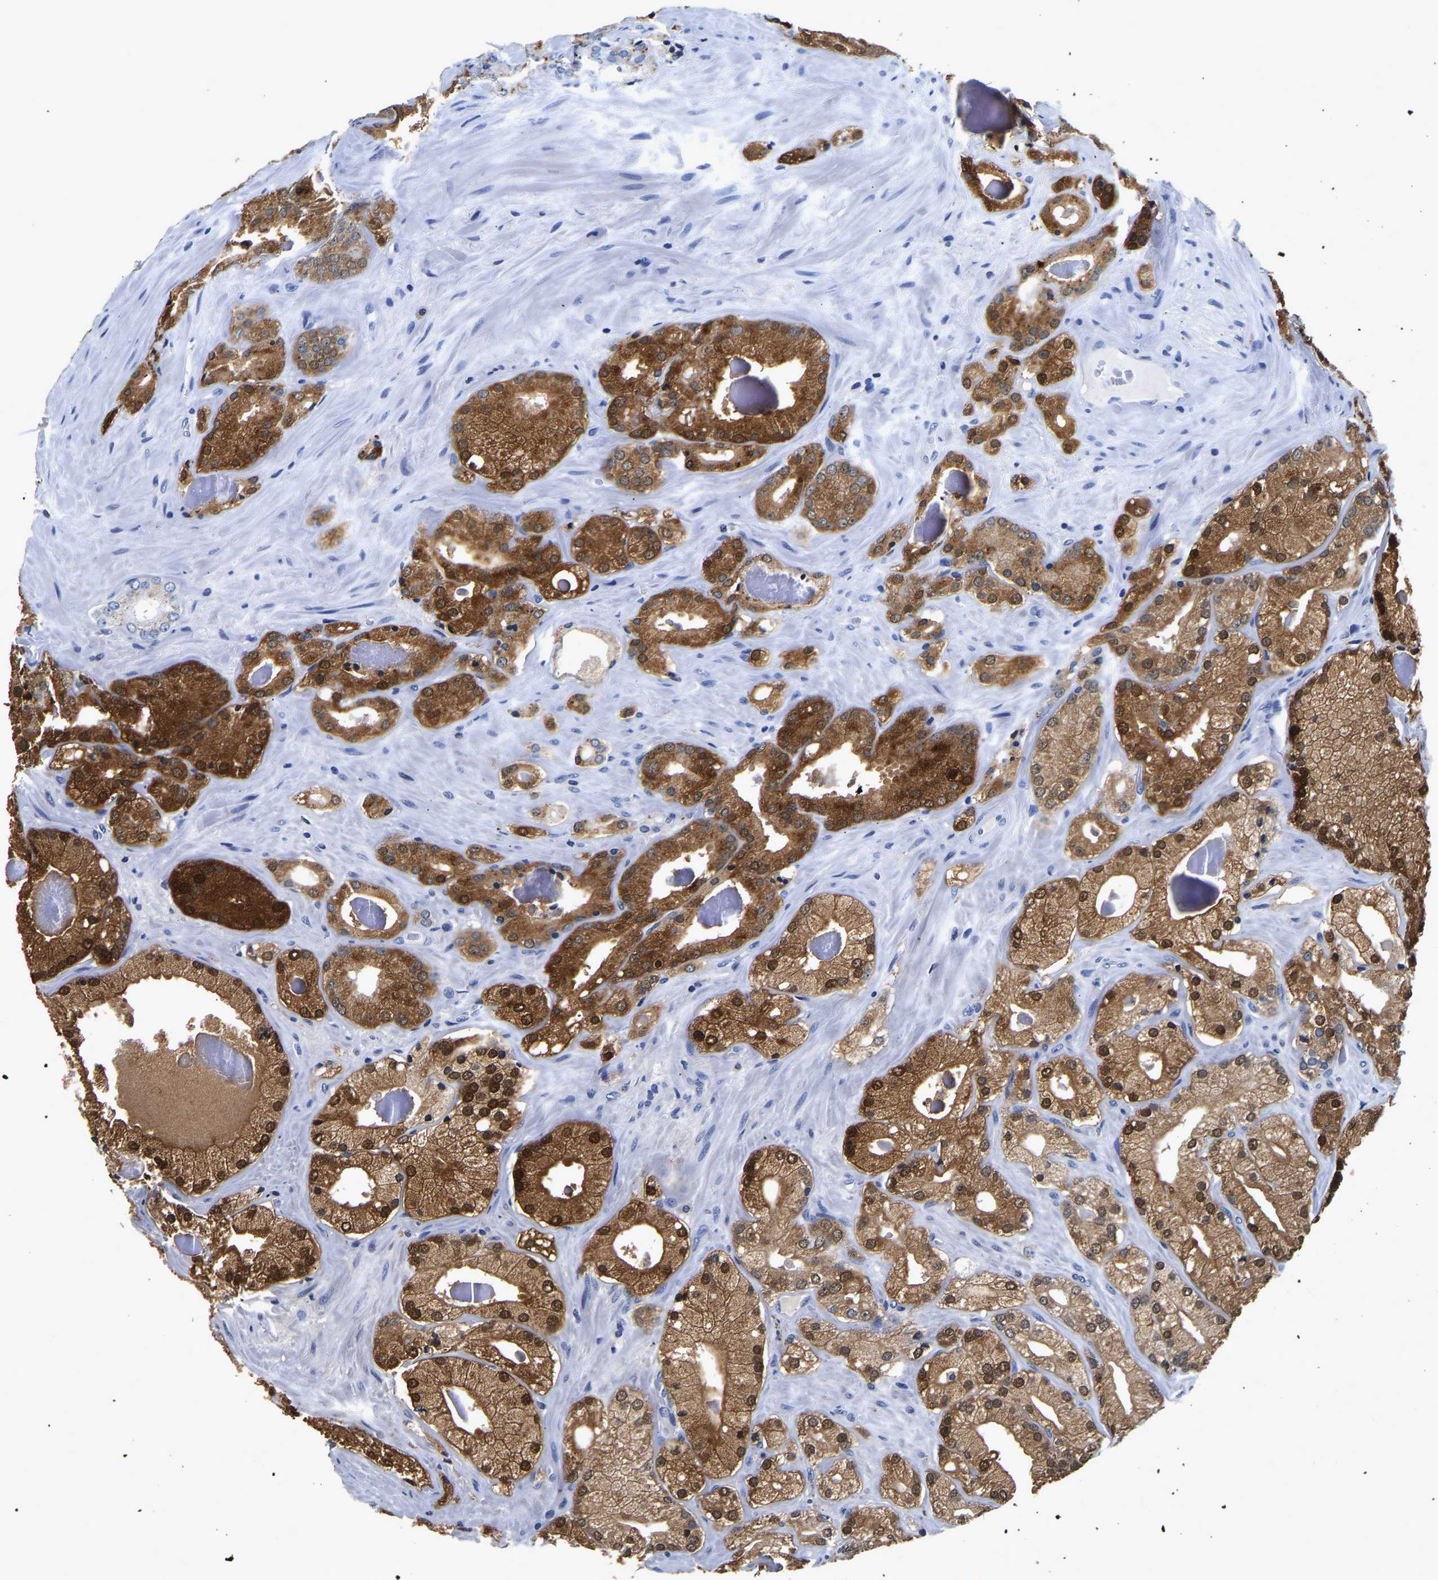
{"staining": {"intensity": "strong", "quantity": ">75%", "location": "cytoplasmic/membranous,nuclear"}, "tissue": "prostate cancer", "cell_type": "Tumor cells", "image_type": "cancer", "snomed": [{"axis": "morphology", "description": "Adenocarcinoma, Low grade"}, {"axis": "topography", "description": "Prostate"}], "caption": "Prostate low-grade adenocarcinoma was stained to show a protein in brown. There is high levels of strong cytoplasmic/membranous and nuclear expression in about >75% of tumor cells. The staining was performed using DAB (3,3'-diaminobenzidine) to visualize the protein expression in brown, while the nuclei were stained in blue with hematoxylin (Magnification: 20x).", "gene": "GRN", "patient": {"sex": "male", "age": 65}}